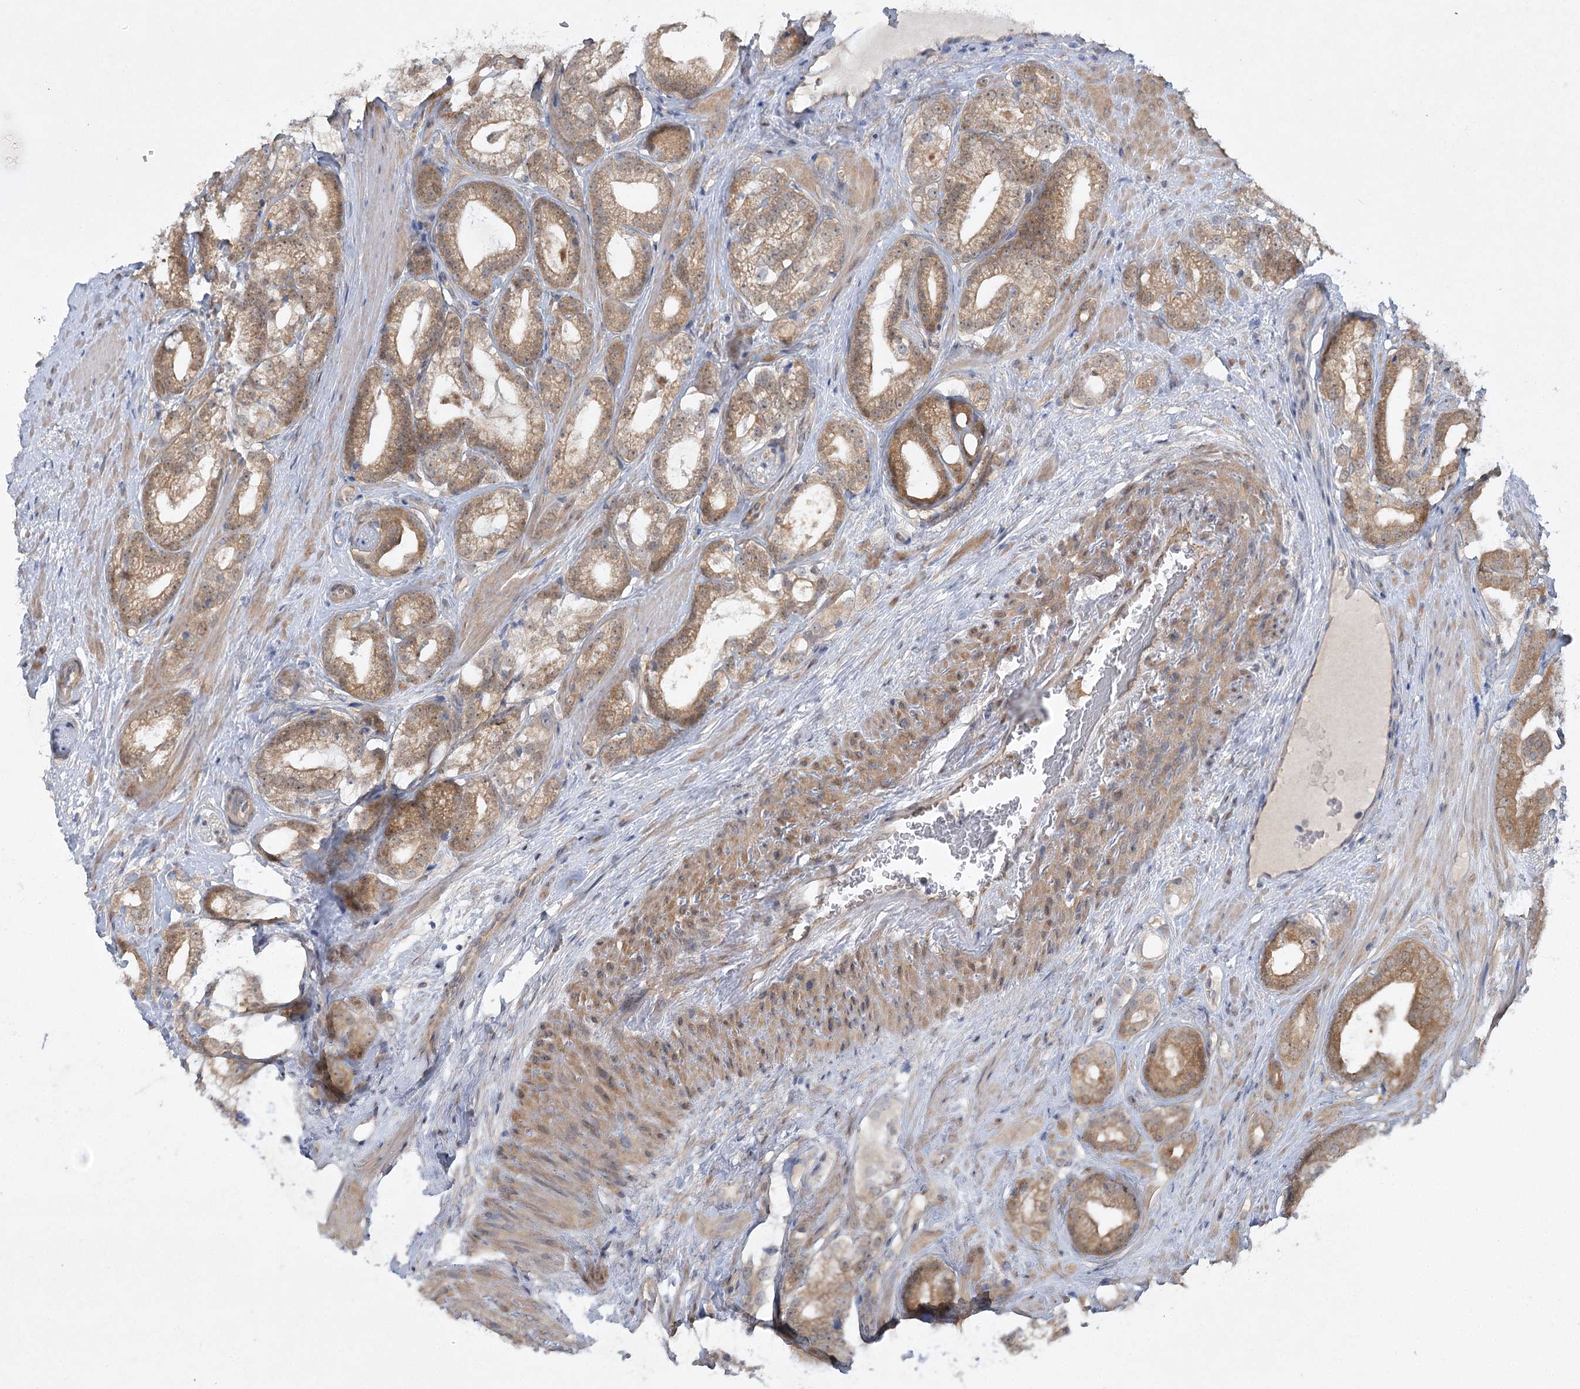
{"staining": {"intensity": "moderate", "quantity": "25%-75%", "location": "cytoplasmic/membranous"}, "tissue": "prostate cancer", "cell_type": "Tumor cells", "image_type": "cancer", "snomed": [{"axis": "morphology", "description": "Adenocarcinoma, High grade"}, {"axis": "topography", "description": "Prostate"}], "caption": "A brown stain shows moderate cytoplasmic/membranous staining of a protein in prostate cancer tumor cells.", "gene": "AAMDC", "patient": {"sex": "male", "age": 60}}